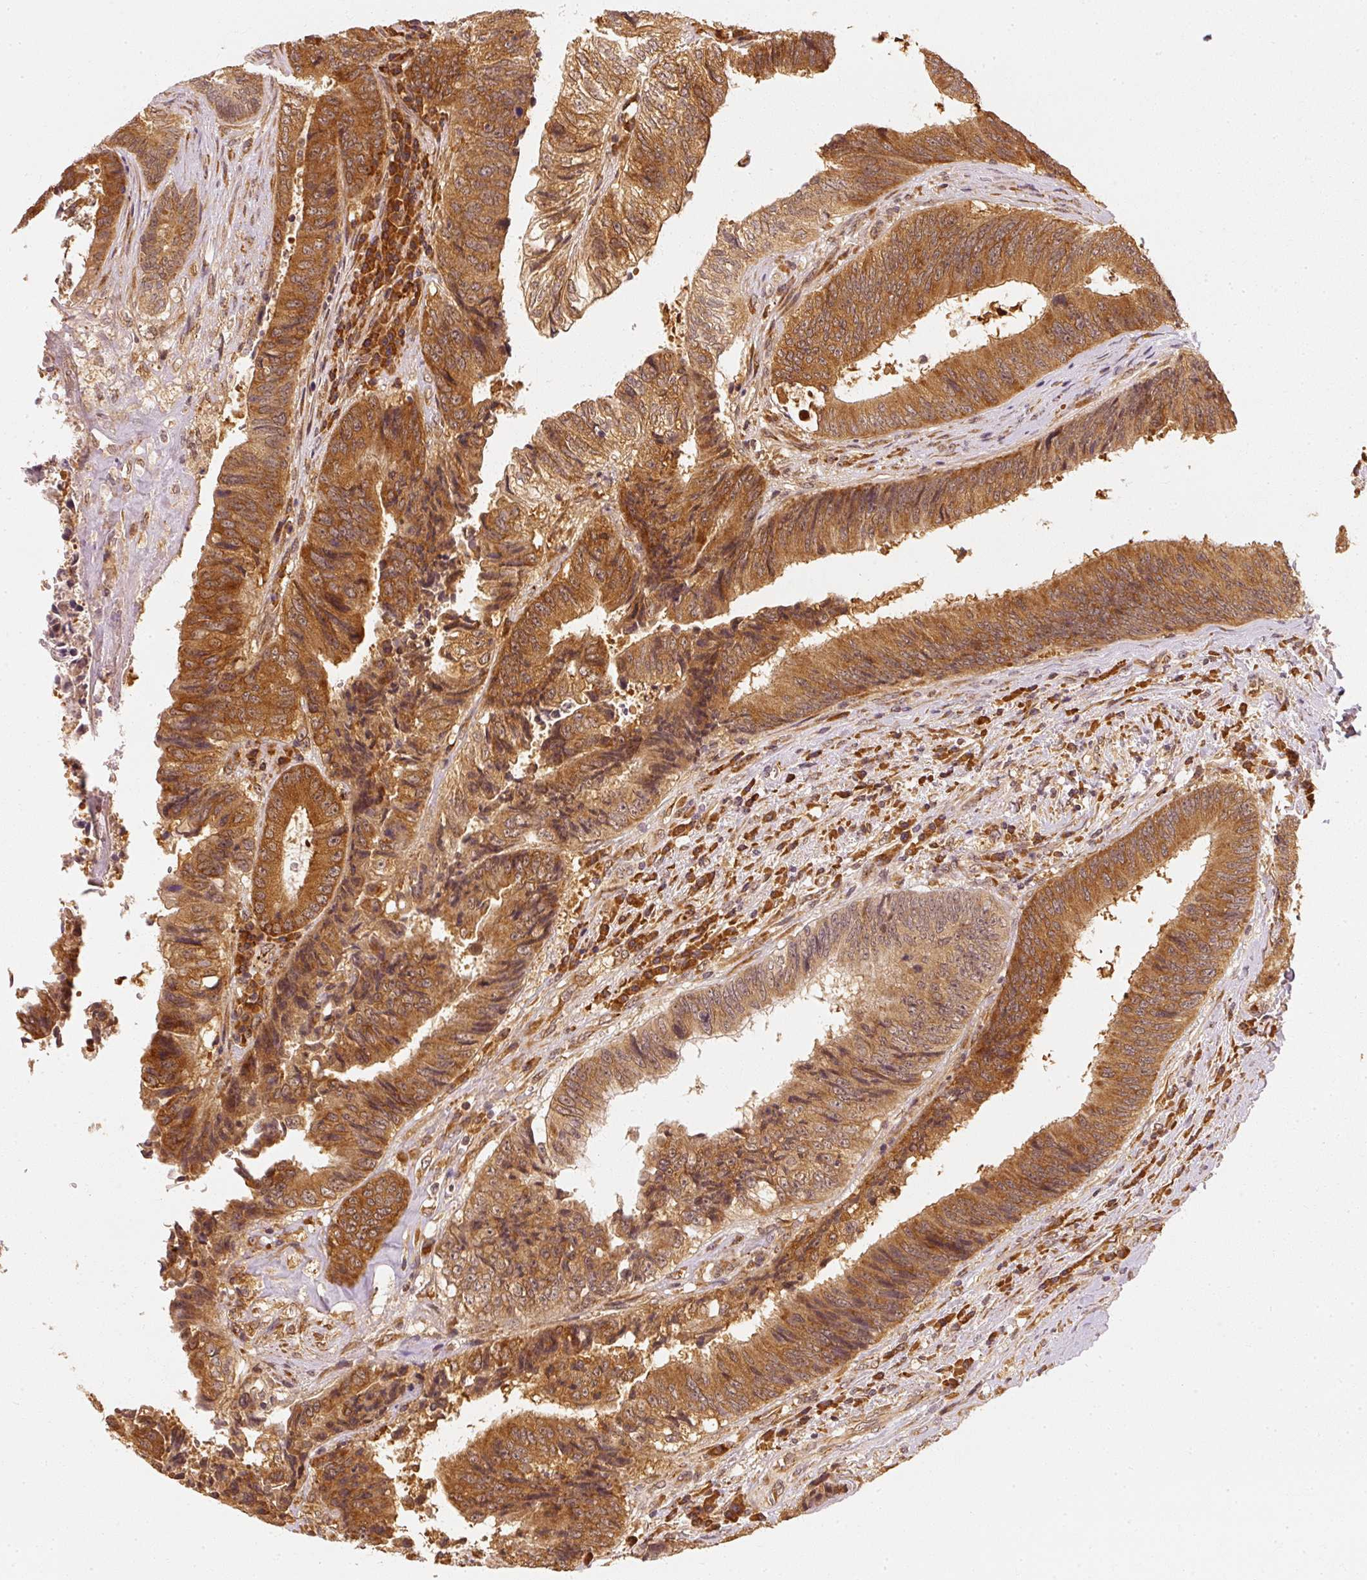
{"staining": {"intensity": "strong", "quantity": ">75%", "location": "cytoplasmic/membranous"}, "tissue": "colorectal cancer", "cell_type": "Tumor cells", "image_type": "cancer", "snomed": [{"axis": "morphology", "description": "Adenocarcinoma, NOS"}, {"axis": "topography", "description": "Rectum"}], "caption": "This is a histology image of IHC staining of adenocarcinoma (colorectal), which shows strong positivity in the cytoplasmic/membranous of tumor cells.", "gene": "EEF1A2", "patient": {"sex": "male", "age": 72}}